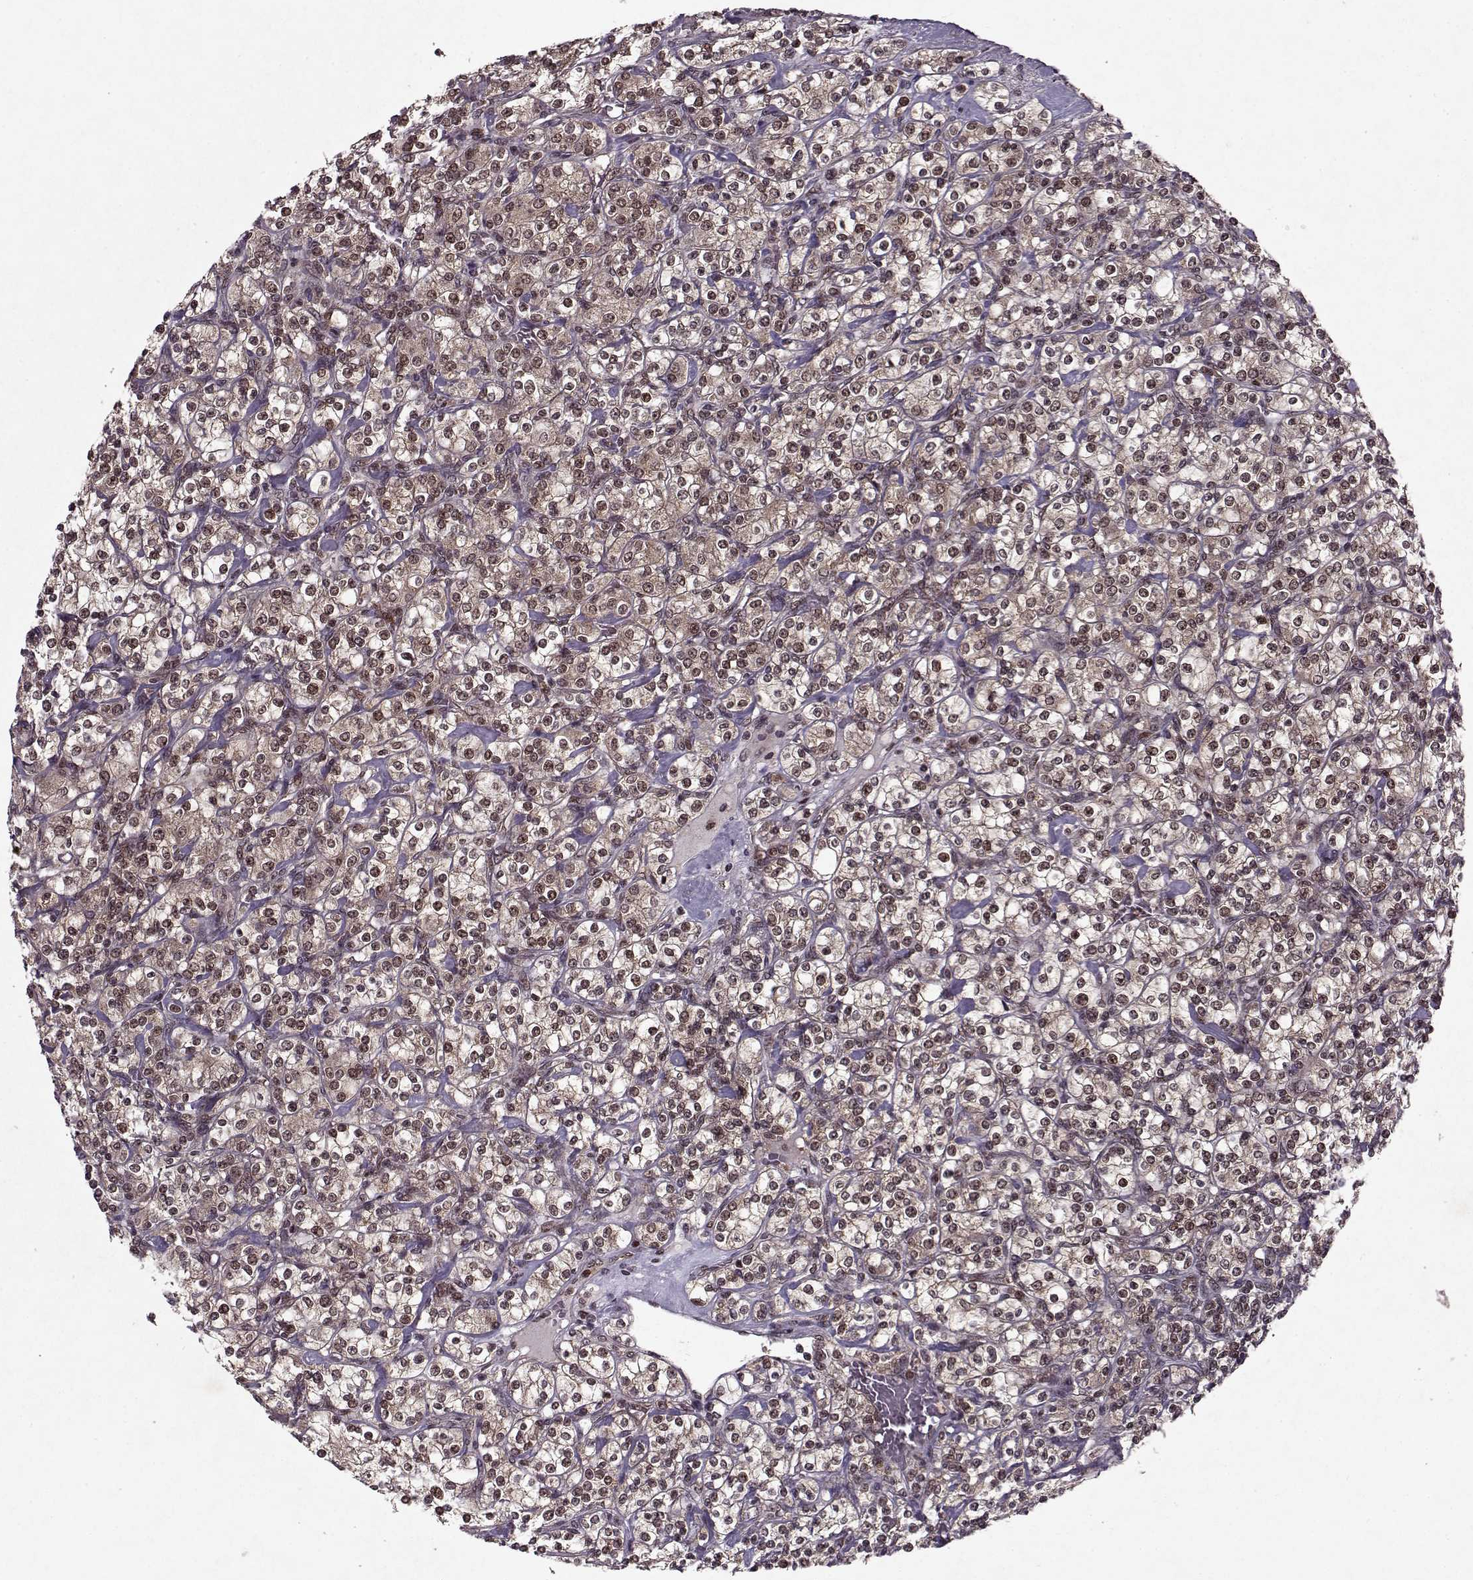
{"staining": {"intensity": "moderate", "quantity": ">75%", "location": "cytoplasmic/membranous,nuclear"}, "tissue": "renal cancer", "cell_type": "Tumor cells", "image_type": "cancer", "snomed": [{"axis": "morphology", "description": "Adenocarcinoma, NOS"}, {"axis": "topography", "description": "Kidney"}], "caption": "Immunohistochemistry (IHC) micrograph of human renal cancer stained for a protein (brown), which exhibits medium levels of moderate cytoplasmic/membranous and nuclear expression in about >75% of tumor cells.", "gene": "PSMA7", "patient": {"sex": "male", "age": 77}}